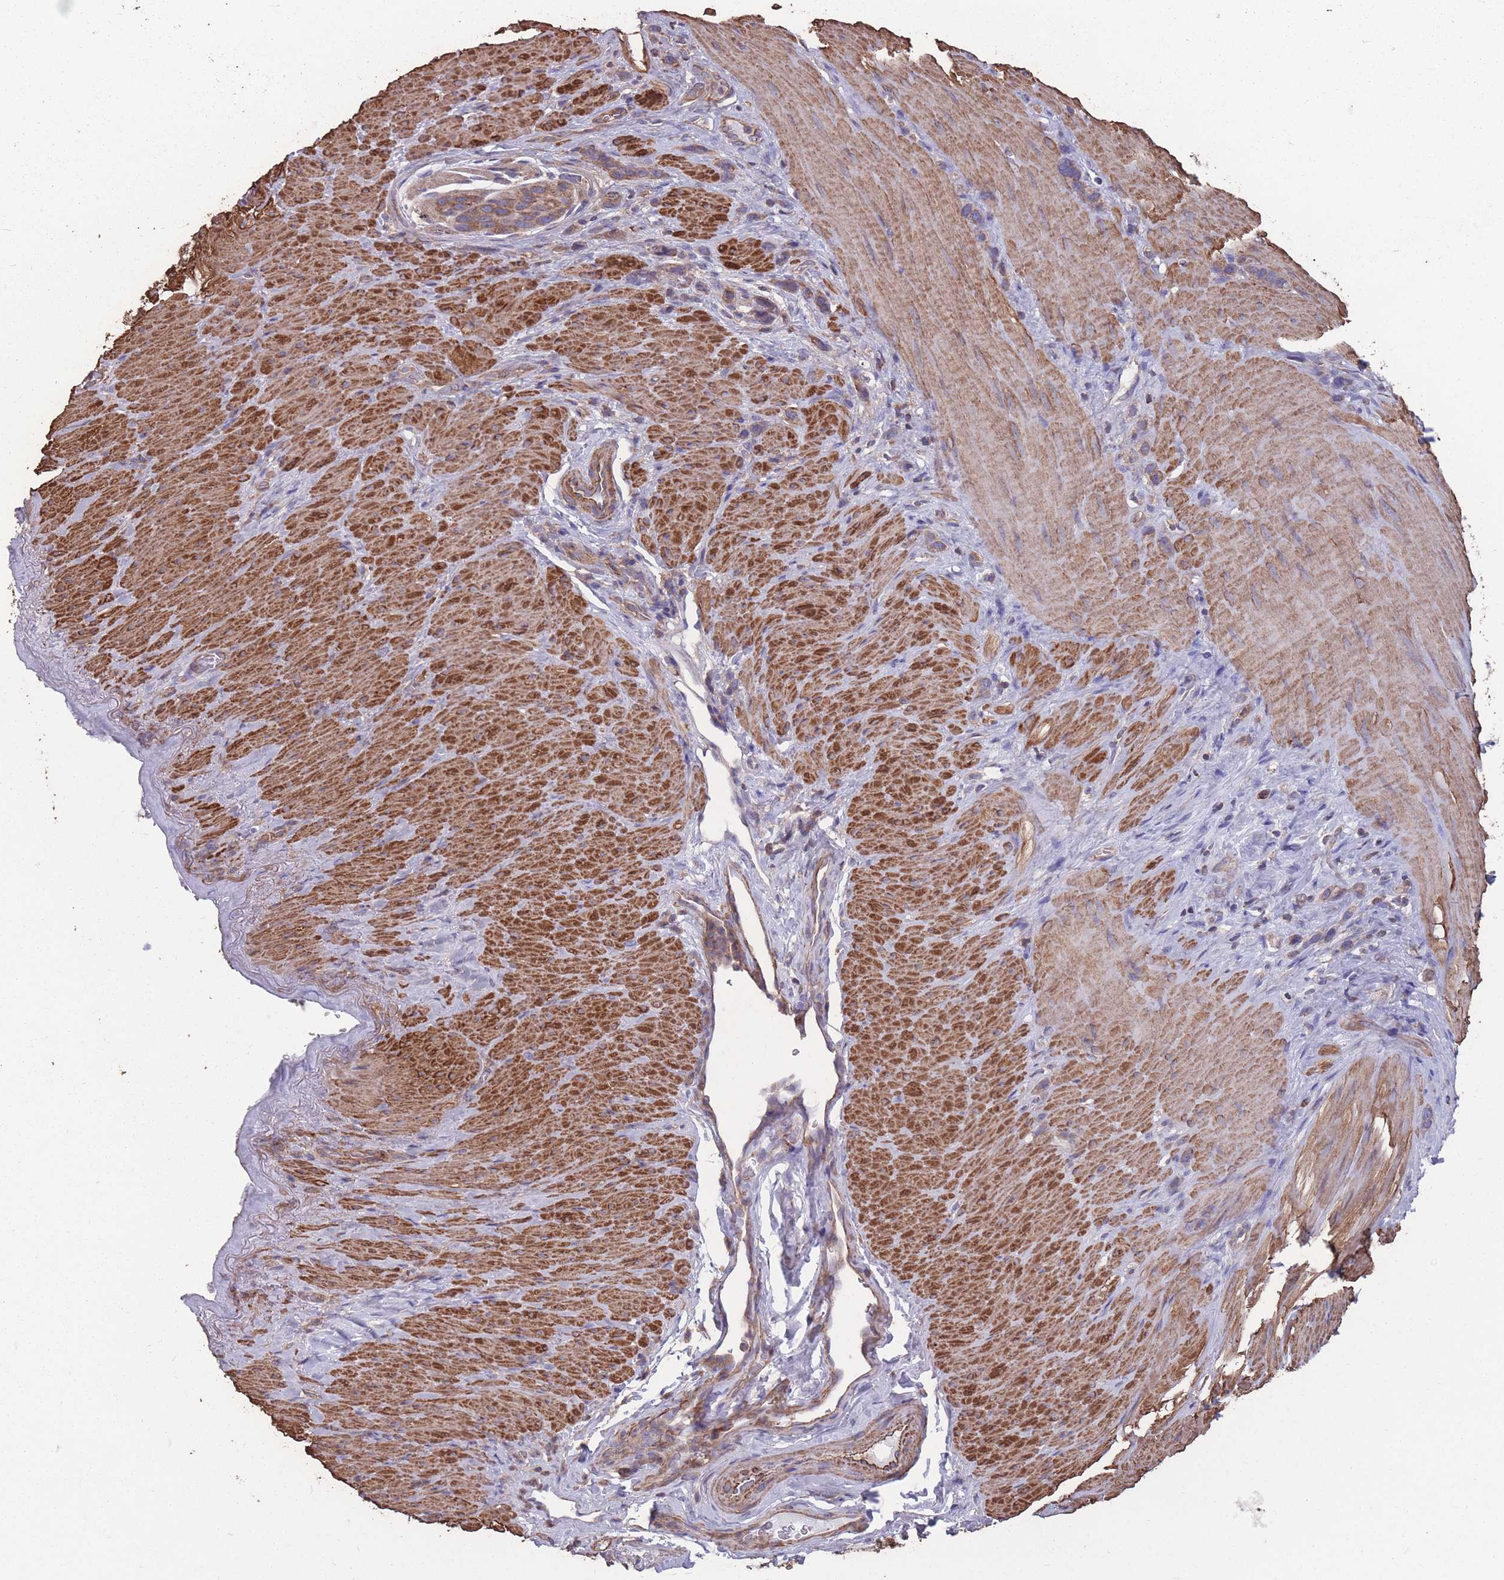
{"staining": {"intensity": "weak", "quantity": ">75%", "location": "cytoplasmic/membranous"}, "tissue": "stomach cancer", "cell_type": "Tumor cells", "image_type": "cancer", "snomed": [{"axis": "morphology", "description": "Adenocarcinoma, NOS"}, {"axis": "topography", "description": "Stomach"}], "caption": "Stomach adenocarcinoma stained for a protein (brown) shows weak cytoplasmic/membranous positive staining in about >75% of tumor cells.", "gene": "NUDT21", "patient": {"sex": "female", "age": 65}}